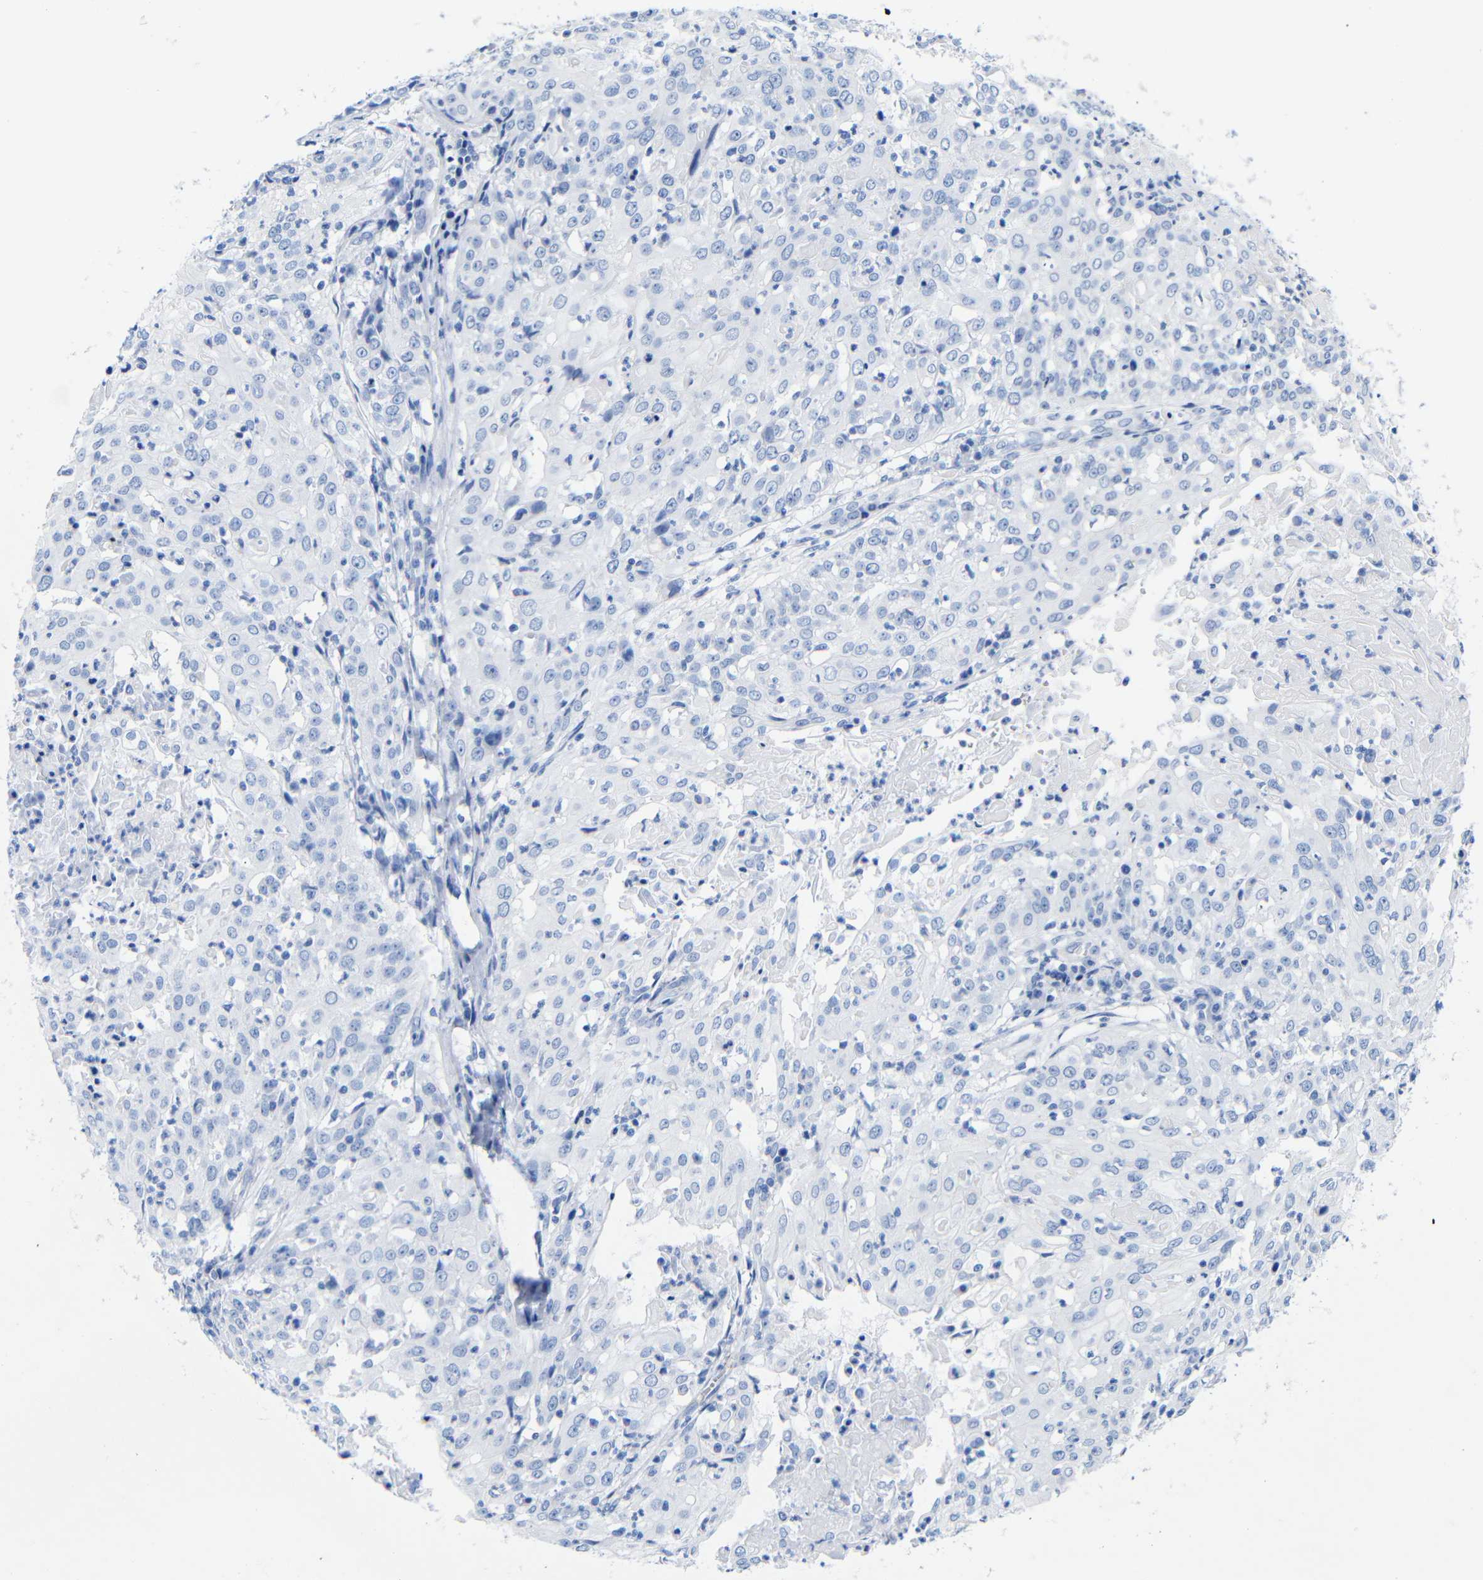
{"staining": {"intensity": "negative", "quantity": "none", "location": "none"}, "tissue": "cervical cancer", "cell_type": "Tumor cells", "image_type": "cancer", "snomed": [{"axis": "morphology", "description": "Squamous cell carcinoma, NOS"}, {"axis": "topography", "description": "Cervix"}], "caption": "Human cervical cancer (squamous cell carcinoma) stained for a protein using immunohistochemistry (IHC) reveals no expression in tumor cells.", "gene": "CGNL1", "patient": {"sex": "female", "age": 39}}